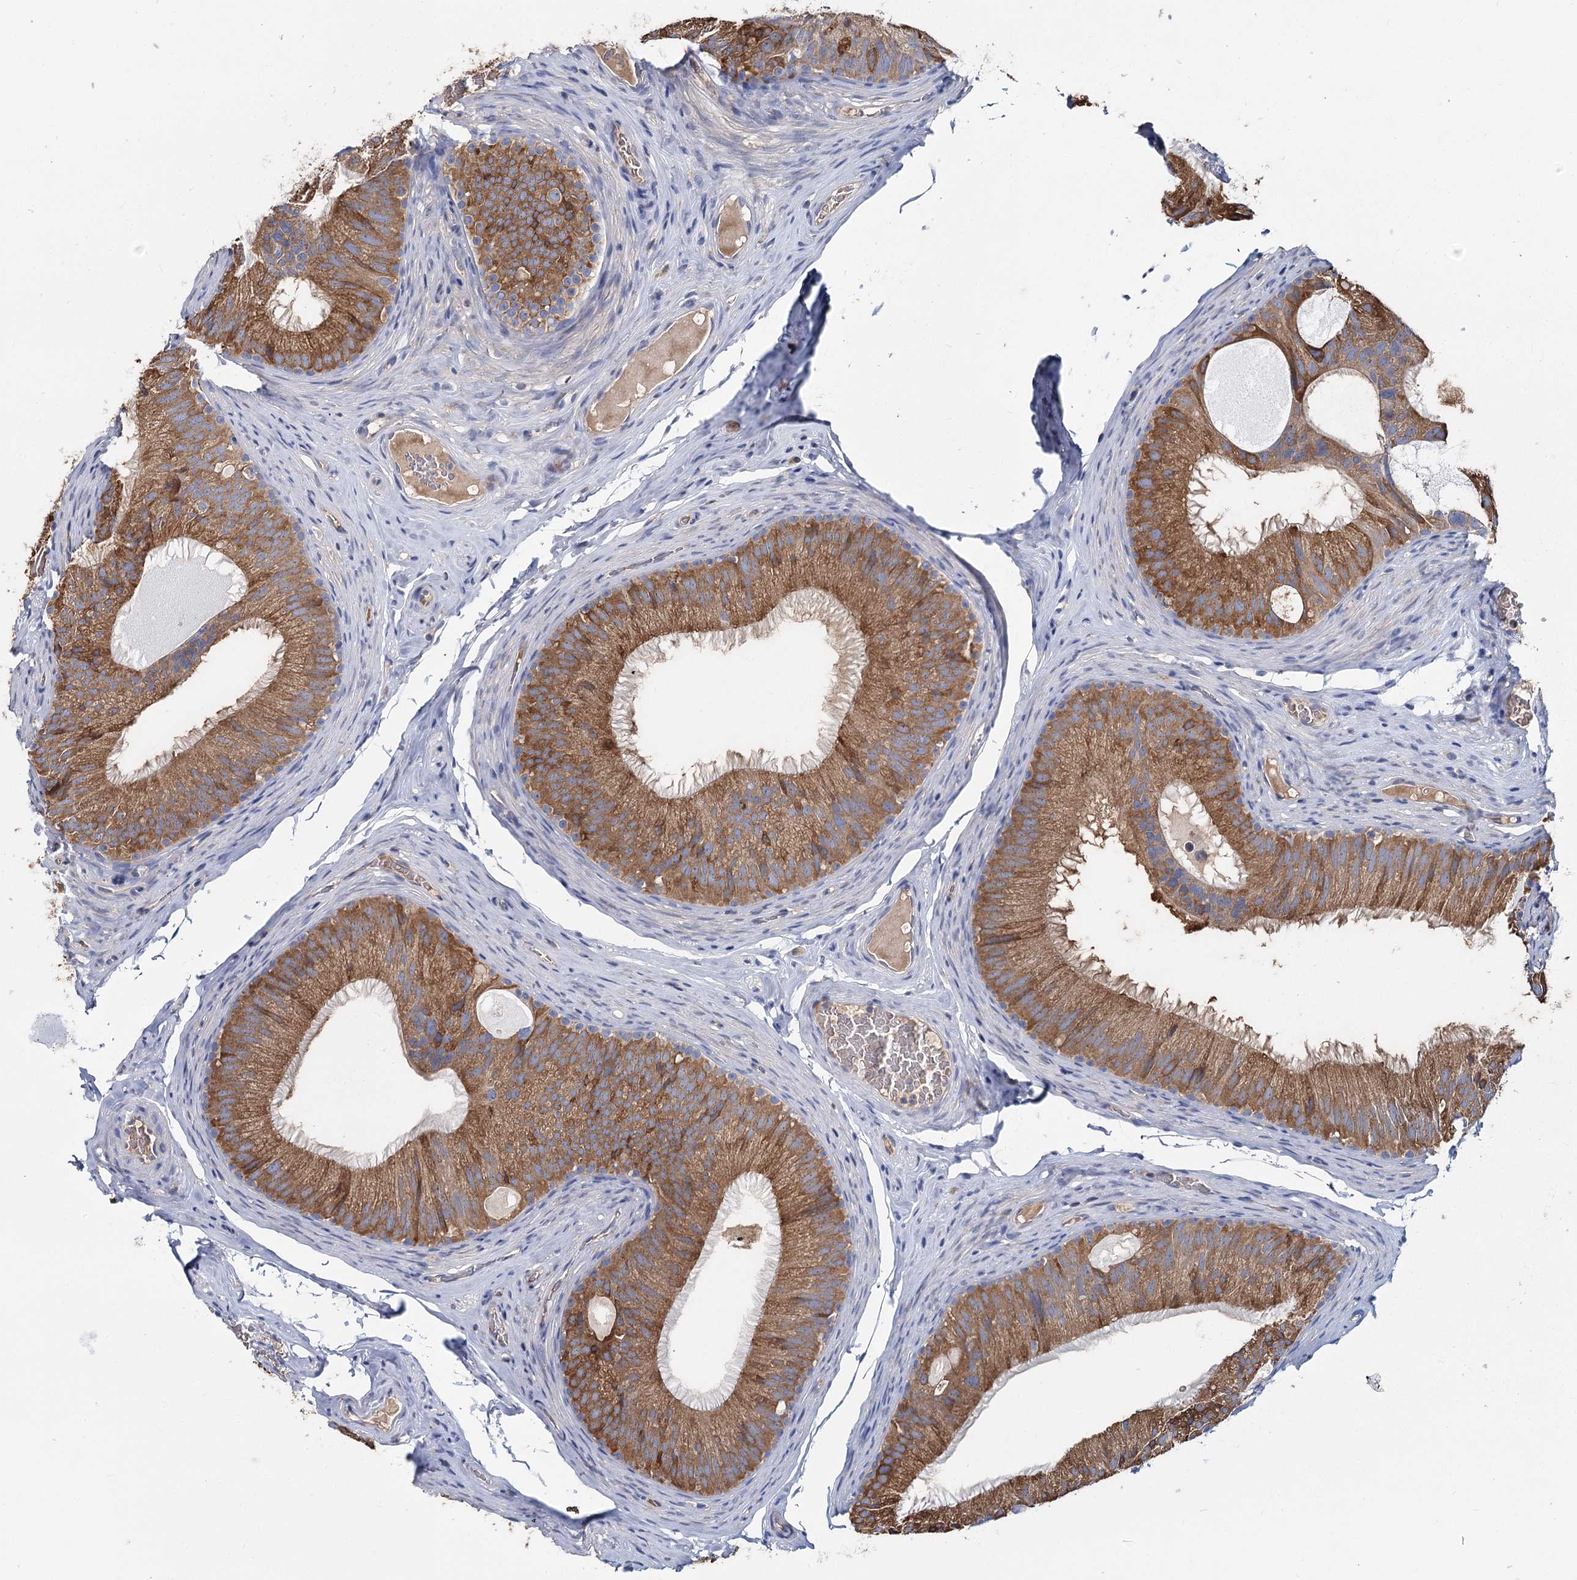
{"staining": {"intensity": "moderate", "quantity": ">75%", "location": "cytoplasmic/membranous"}, "tissue": "epididymis", "cell_type": "Glandular cells", "image_type": "normal", "snomed": [{"axis": "morphology", "description": "Normal tissue, NOS"}, {"axis": "topography", "description": "Epididymis"}], "caption": "The image demonstrates a brown stain indicating the presence of a protein in the cytoplasmic/membranous of glandular cells in epididymis.", "gene": "ANKRD16", "patient": {"sex": "male", "age": 34}}